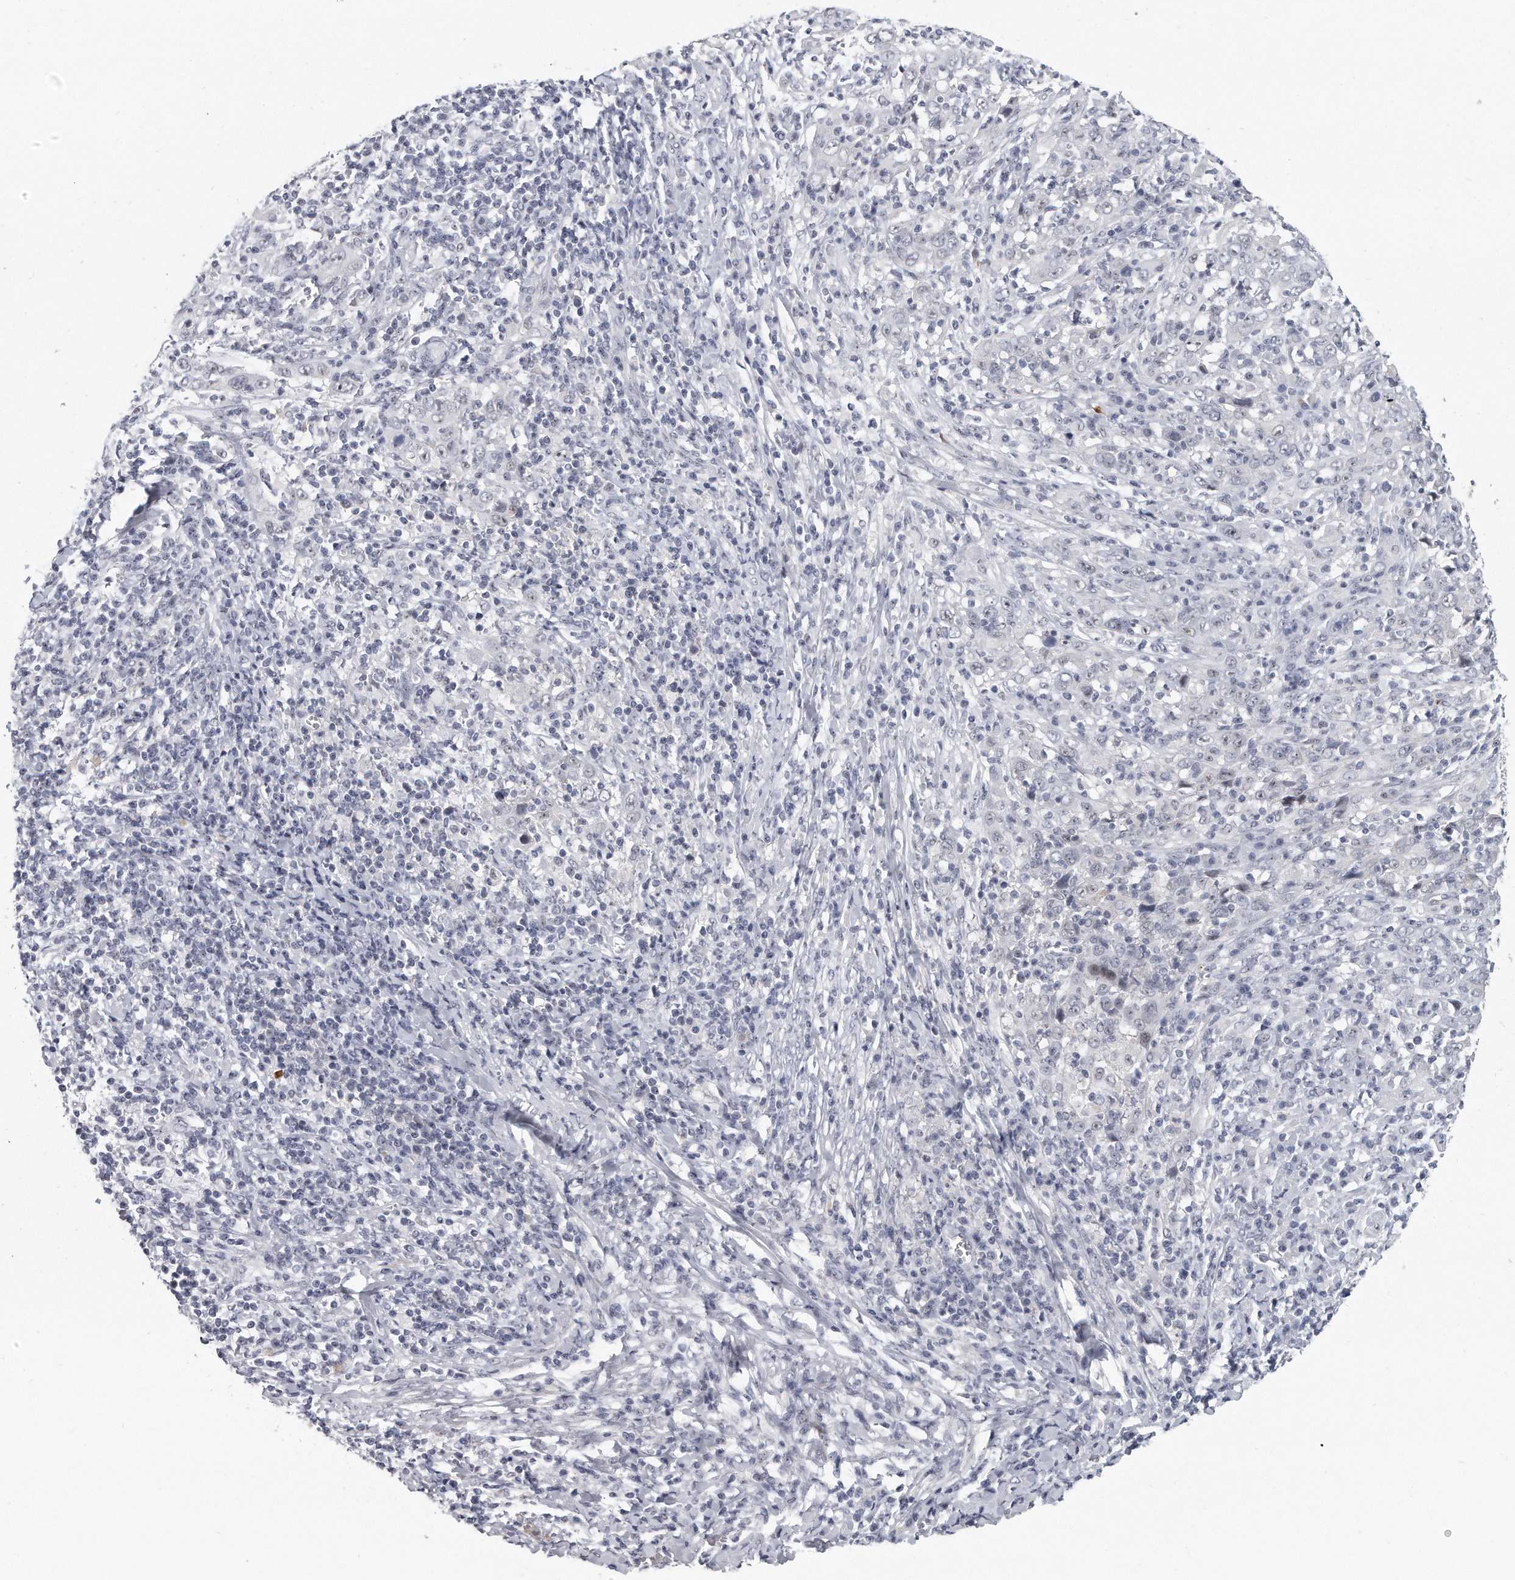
{"staining": {"intensity": "negative", "quantity": "none", "location": "none"}, "tissue": "cervical cancer", "cell_type": "Tumor cells", "image_type": "cancer", "snomed": [{"axis": "morphology", "description": "Squamous cell carcinoma, NOS"}, {"axis": "topography", "description": "Cervix"}], "caption": "Tumor cells are negative for protein expression in human cervical squamous cell carcinoma. (IHC, brightfield microscopy, high magnification).", "gene": "TFCP2L1", "patient": {"sex": "female", "age": 46}}